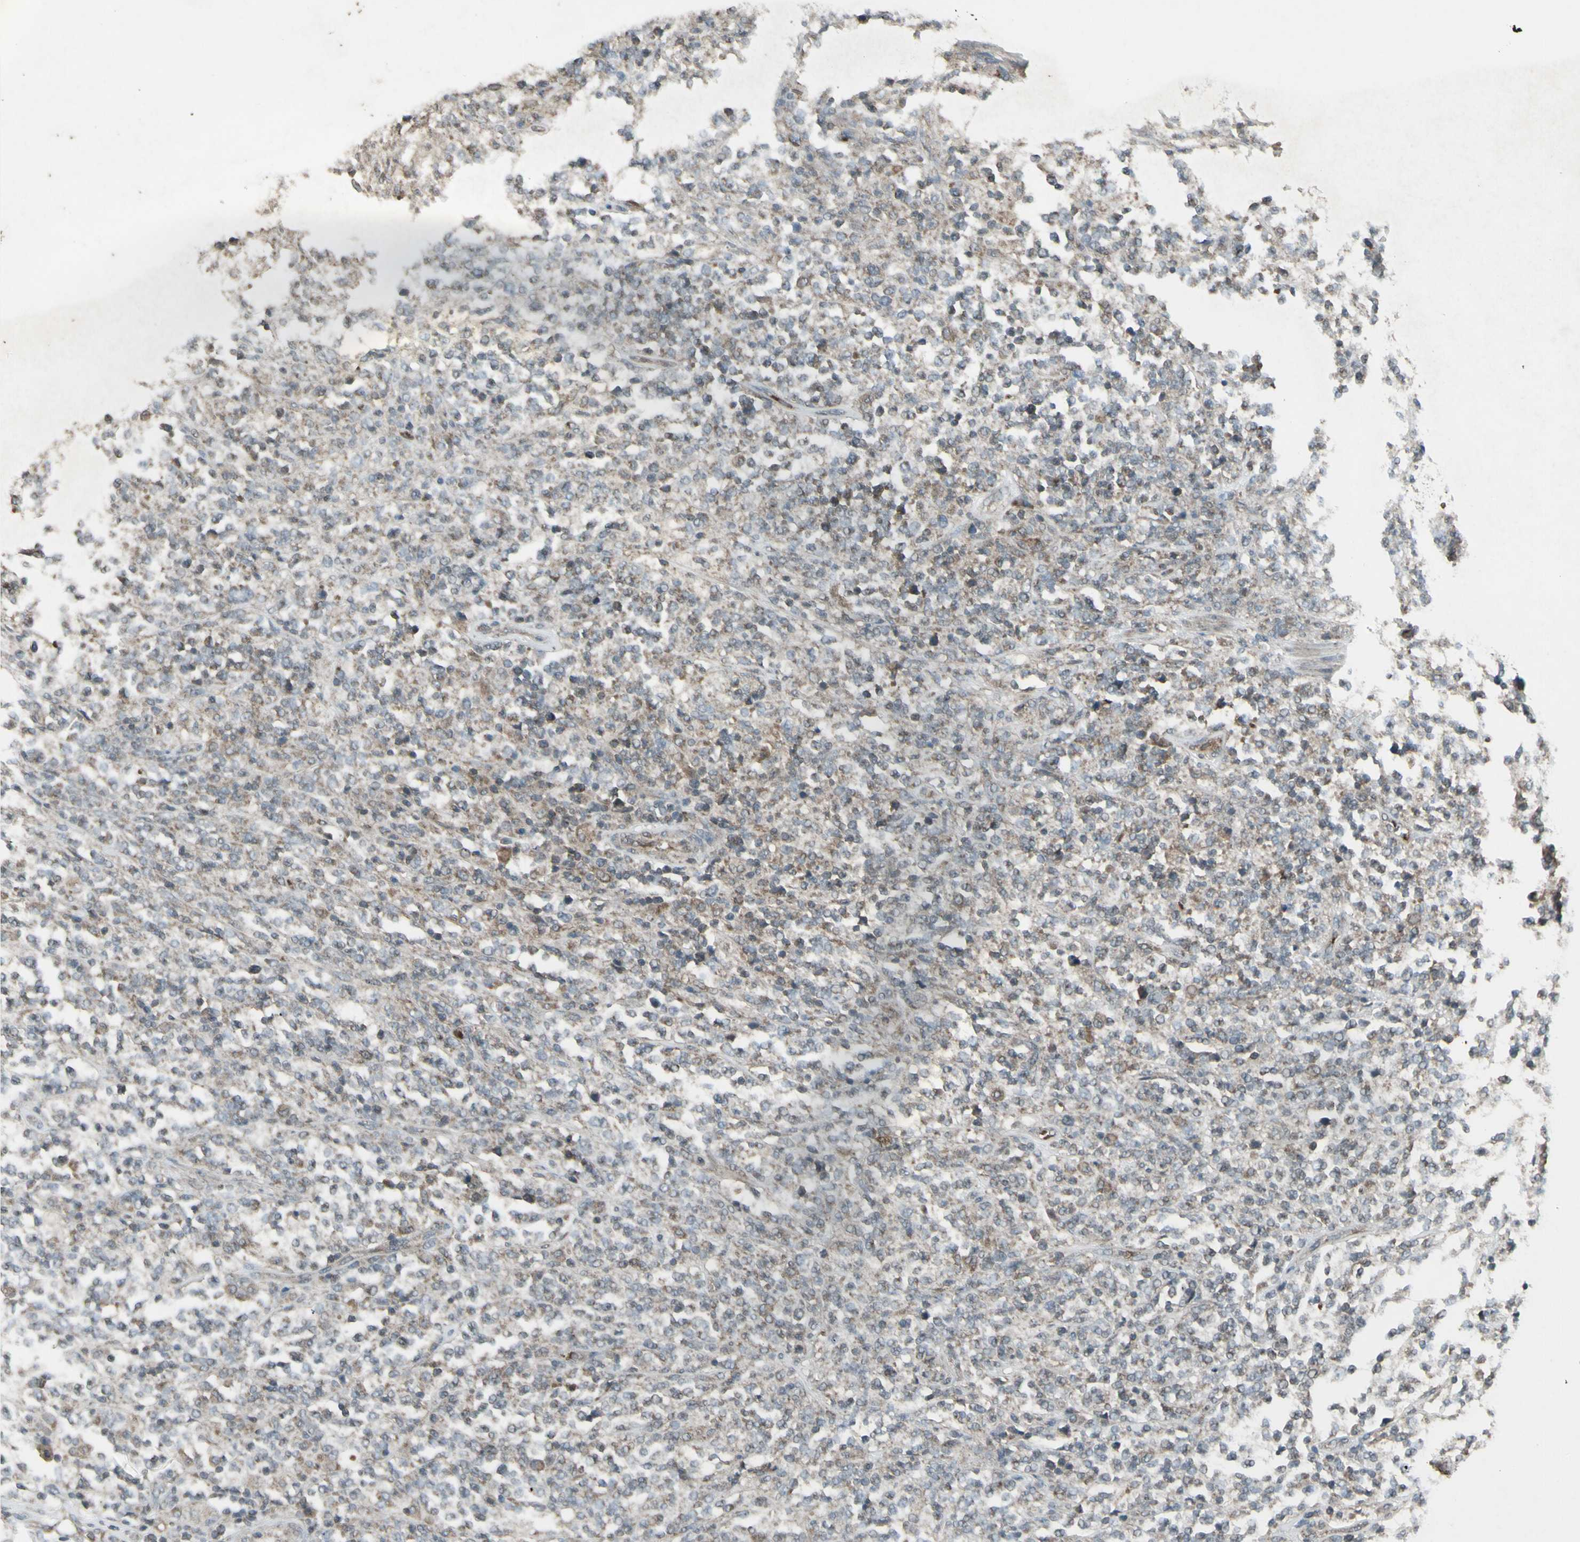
{"staining": {"intensity": "weak", "quantity": "25%-75%", "location": "cytoplasmic/membranous"}, "tissue": "lymphoma", "cell_type": "Tumor cells", "image_type": "cancer", "snomed": [{"axis": "morphology", "description": "Malignant lymphoma, non-Hodgkin's type, High grade"}, {"axis": "topography", "description": "Soft tissue"}], "caption": "Protein analysis of lymphoma tissue reveals weak cytoplasmic/membranous positivity in approximately 25%-75% of tumor cells.", "gene": "SHC1", "patient": {"sex": "male", "age": 18}}